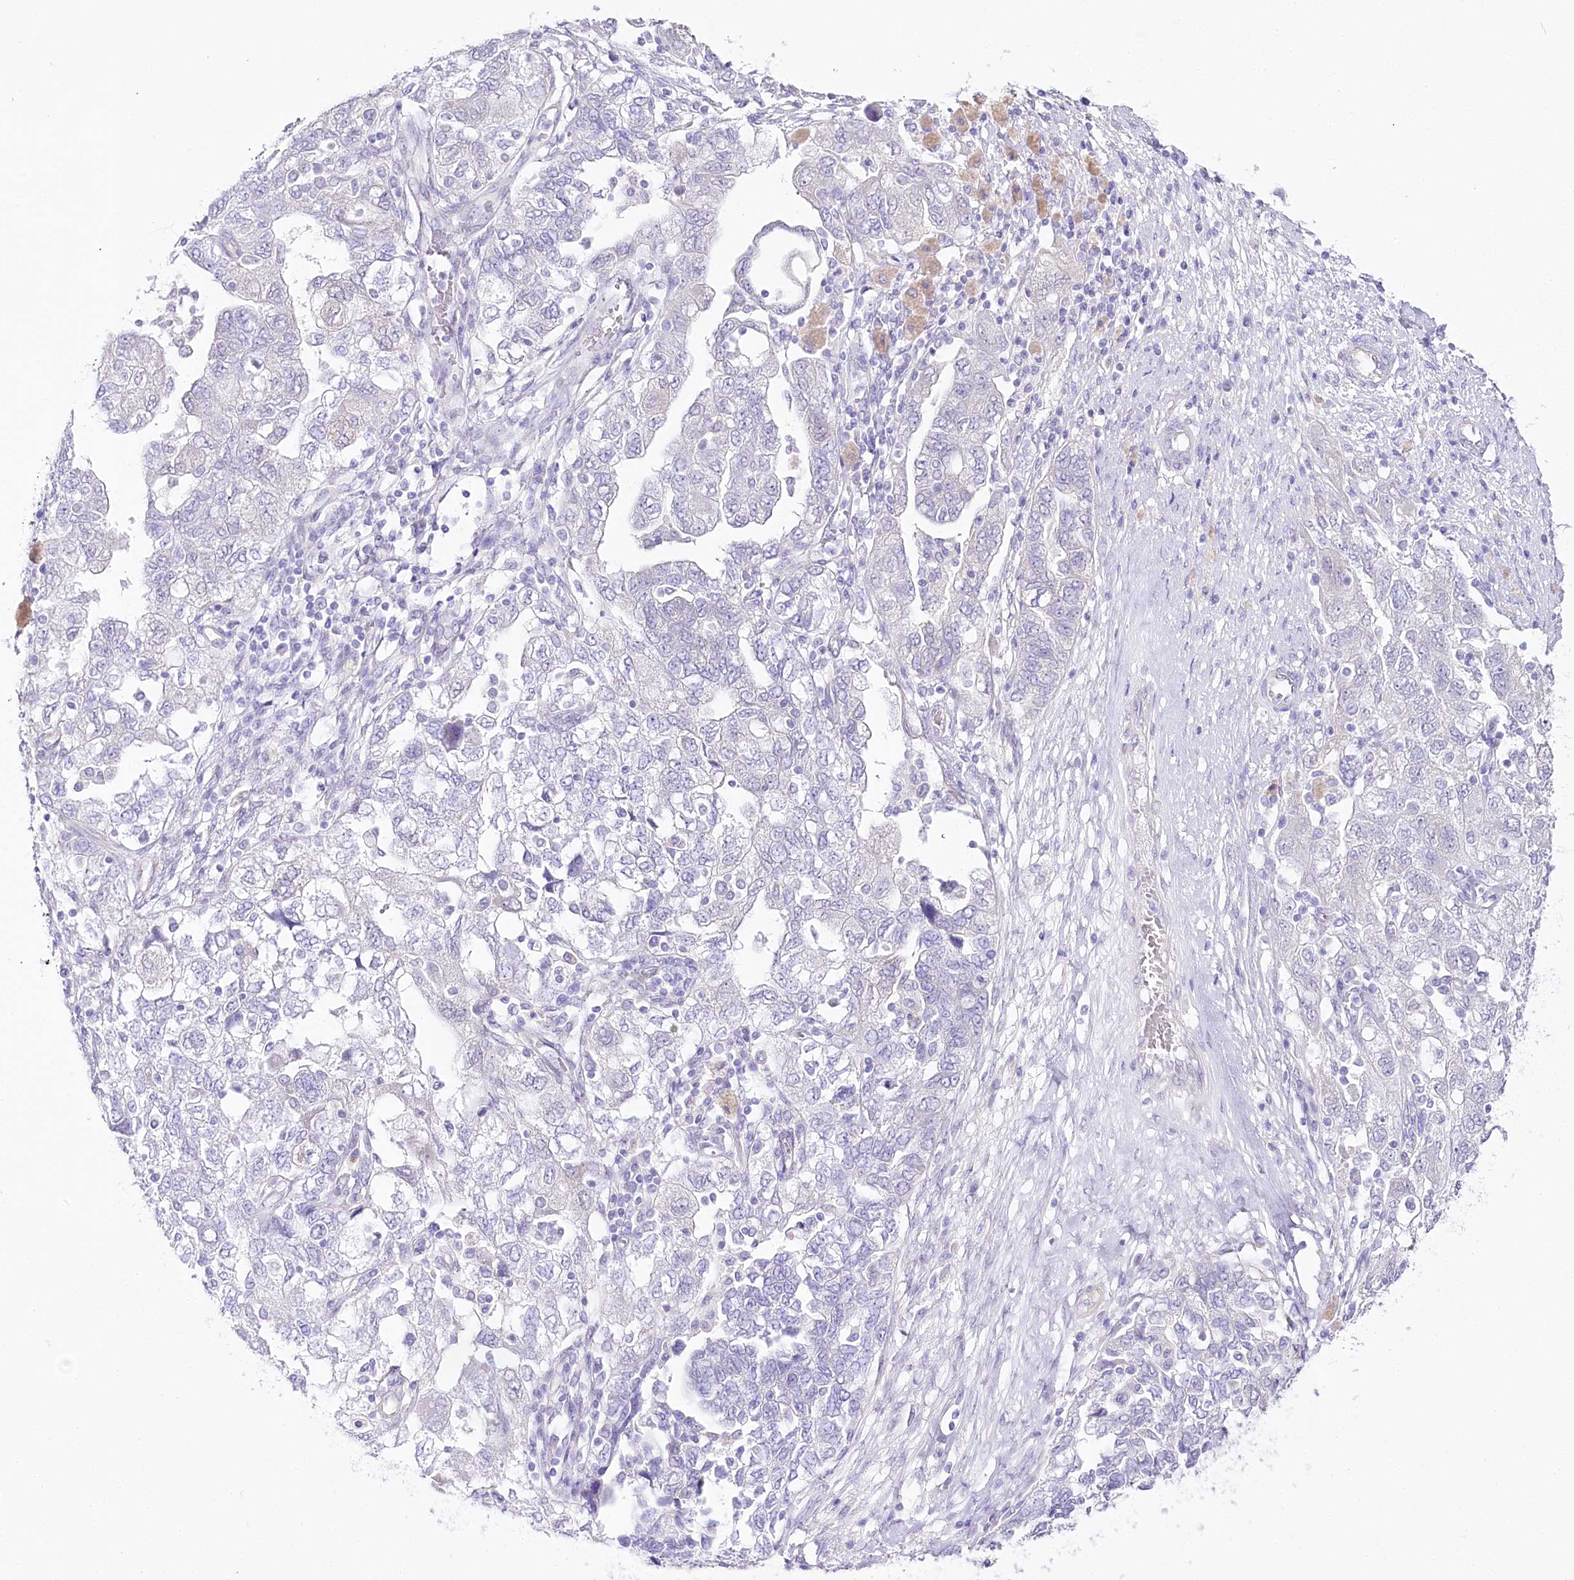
{"staining": {"intensity": "negative", "quantity": "none", "location": "none"}, "tissue": "ovarian cancer", "cell_type": "Tumor cells", "image_type": "cancer", "snomed": [{"axis": "morphology", "description": "Carcinoma, NOS"}, {"axis": "morphology", "description": "Cystadenocarcinoma, serous, NOS"}, {"axis": "topography", "description": "Ovary"}], "caption": "DAB (3,3'-diaminobenzidine) immunohistochemical staining of human ovarian serous cystadenocarcinoma exhibits no significant positivity in tumor cells.", "gene": "CSN3", "patient": {"sex": "female", "age": 69}}